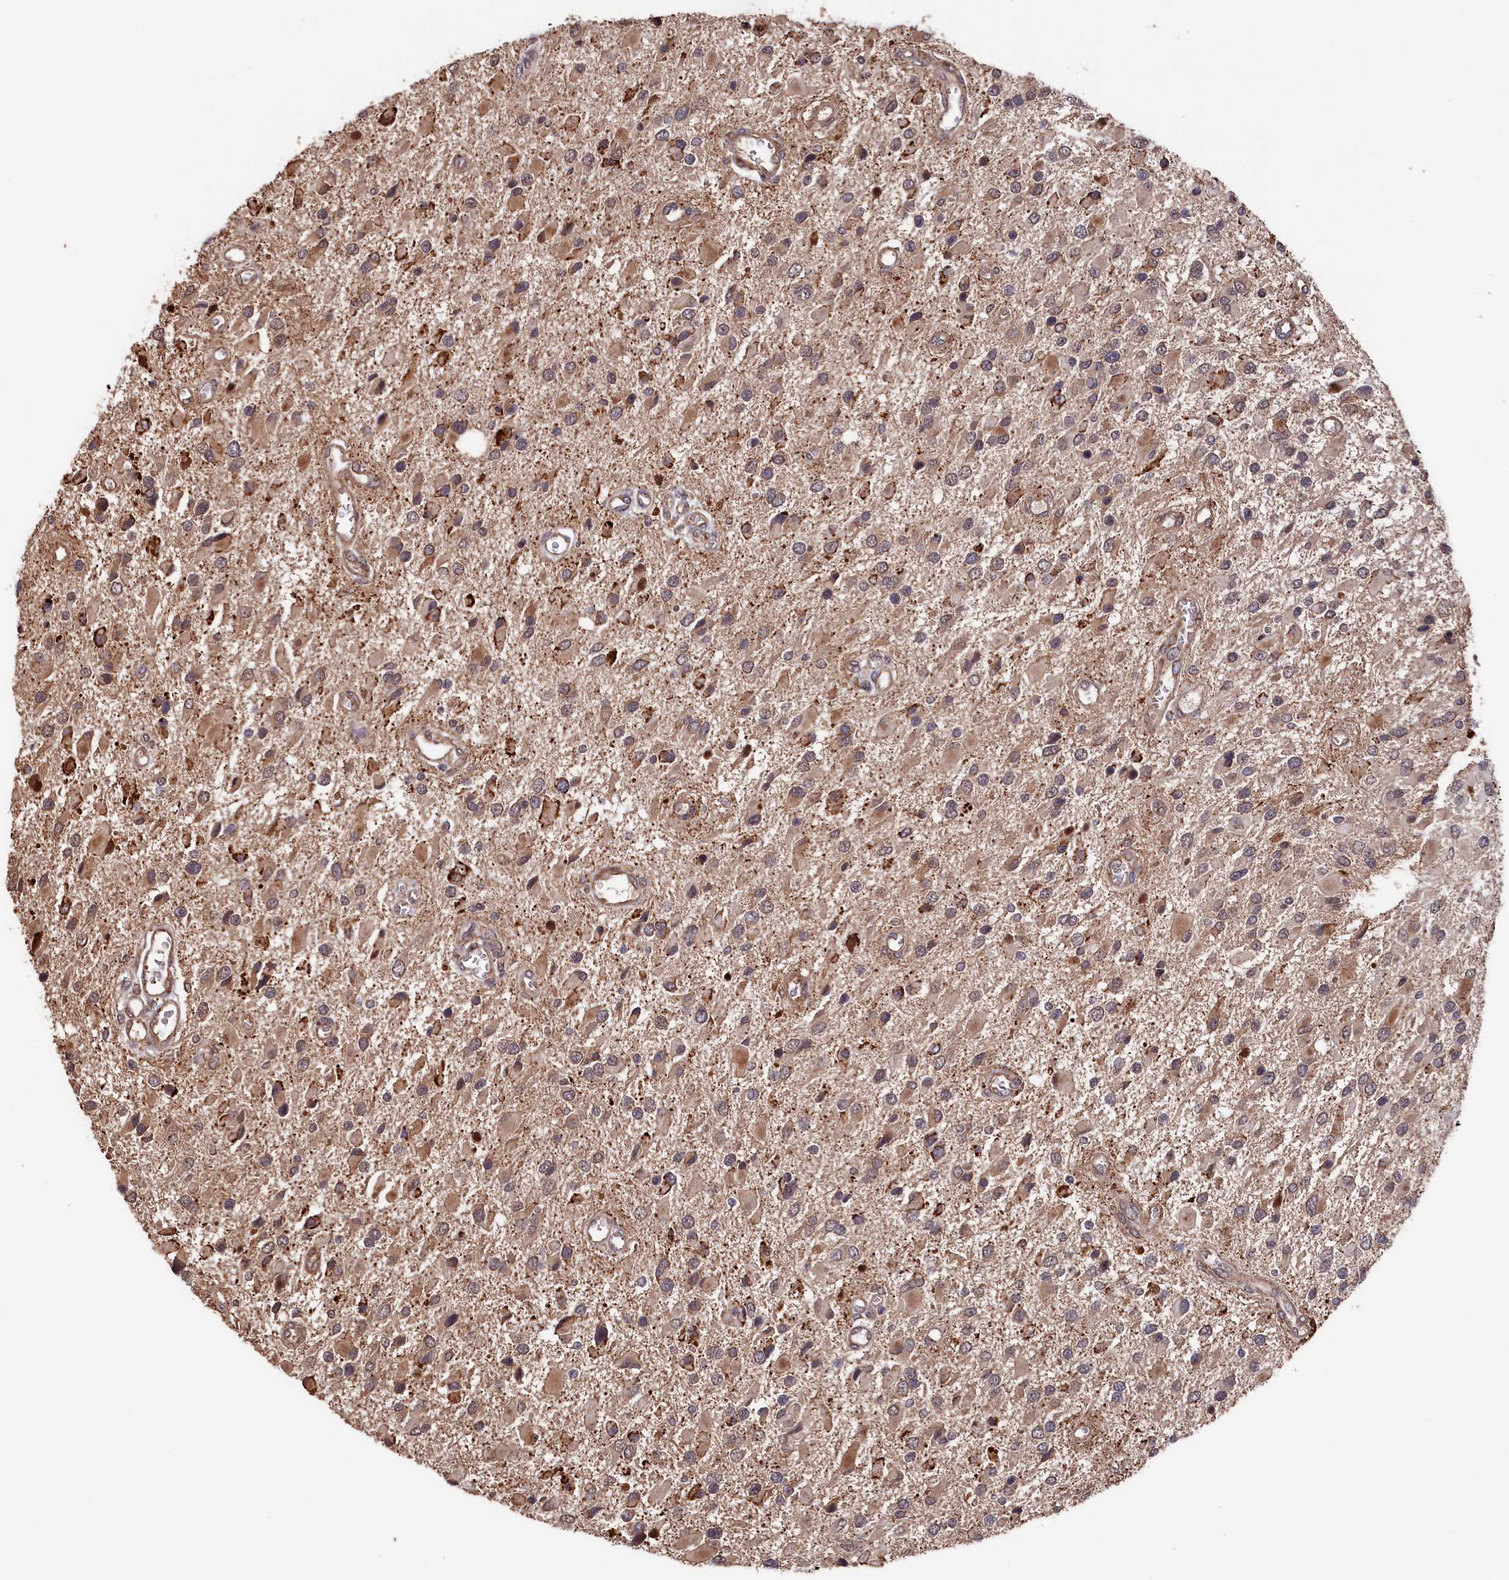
{"staining": {"intensity": "weak", "quantity": ">75%", "location": "cytoplasmic/membranous"}, "tissue": "glioma", "cell_type": "Tumor cells", "image_type": "cancer", "snomed": [{"axis": "morphology", "description": "Glioma, malignant, High grade"}, {"axis": "topography", "description": "Brain"}], "caption": "Malignant glioma (high-grade) tissue reveals weak cytoplasmic/membranous staining in about >75% of tumor cells The protein is shown in brown color, while the nuclei are stained blue.", "gene": "SLC12A4", "patient": {"sex": "male", "age": 53}}